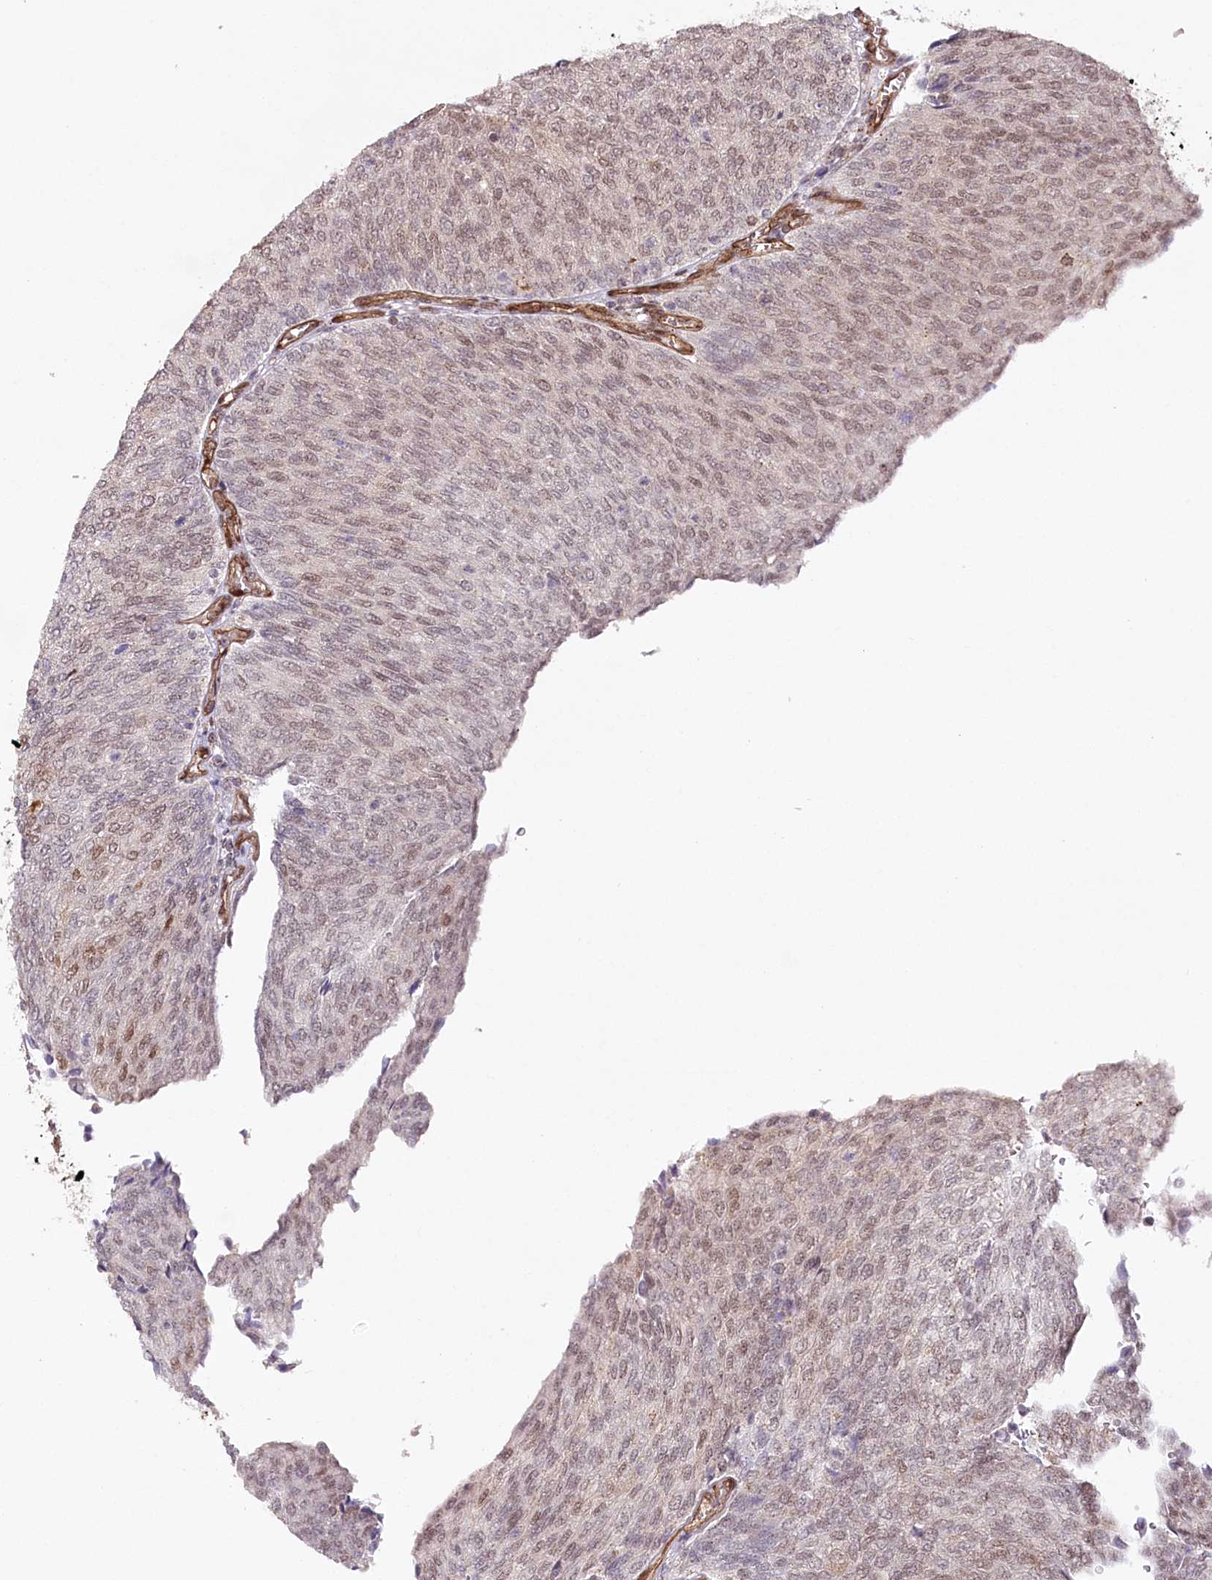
{"staining": {"intensity": "moderate", "quantity": "<25%", "location": "nuclear"}, "tissue": "urothelial cancer", "cell_type": "Tumor cells", "image_type": "cancer", "snomed": [{"axis": "morphology", "description": "Urothelial carcinoma, Low grade"}, {"axis": "topography", "description": "Urinary bladder"}], "caption": "A brown stain labels moderate nuclear staining of a protein in human urothelial cancer tumor cells.", "gene": "COPG1", "patient": {"sex": "female", "age": 79}}